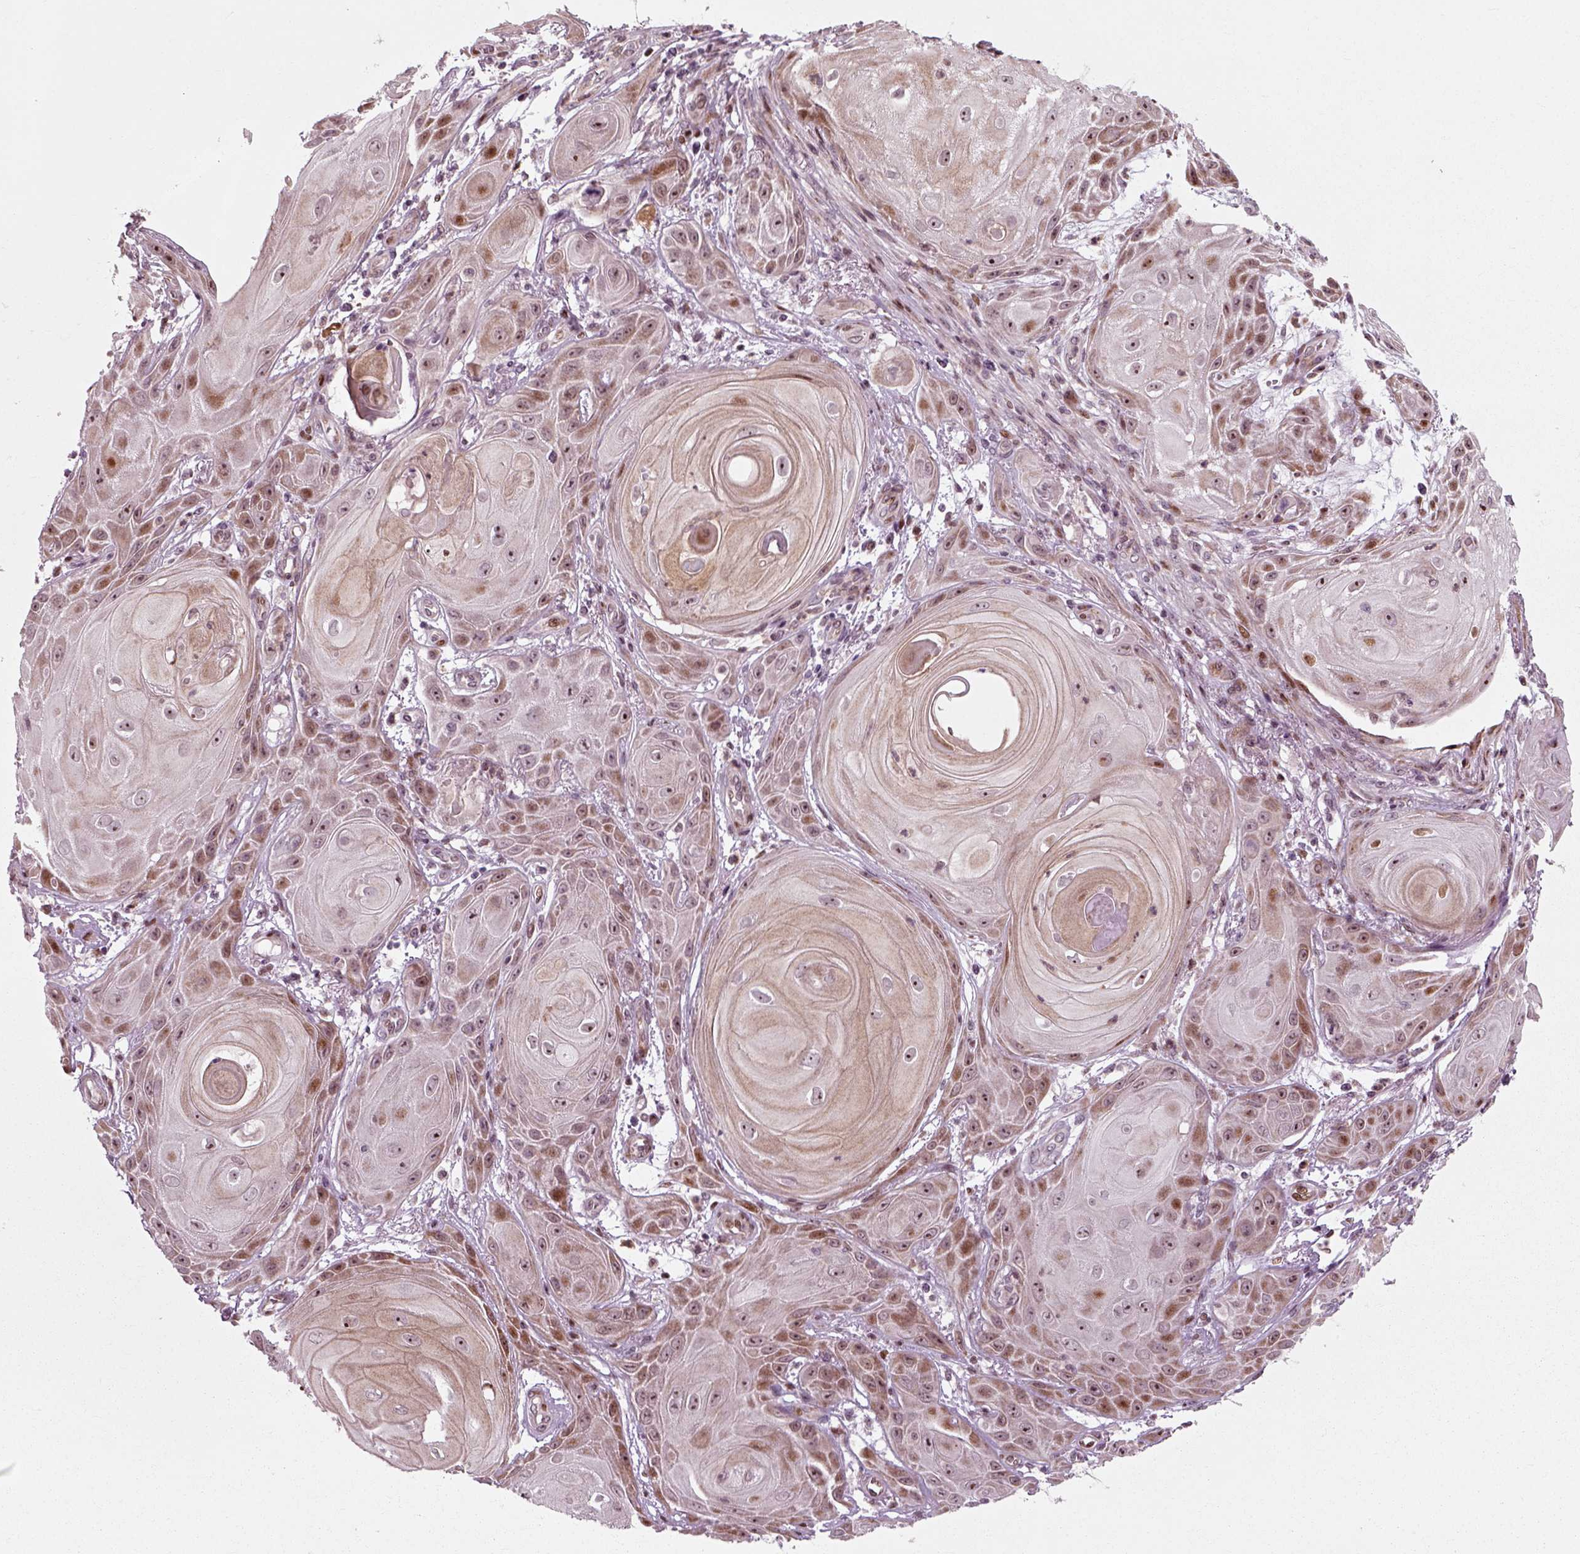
{"staining": {"intensity": "moderate", "quantity": "<25%", "location": "cytoplasmic/membranous"}, "tissue": "skin cancer", "cell_type": "Tumor cells", "image_type": "cancer", "snomed": [{"axis": "morphology", "description": "Squamous cell carcinoma, NOS"}, {"axis": "topography", "description": "Skin"}], "caption": "This is an image of IHC staining of skin cancer (squamous cell carcinoma), which shows moderate staining in the cytoplasmic/membranous of tumor cells.", "gene": "CDC14A", "patient": {"sex": "male", "age": 62}}